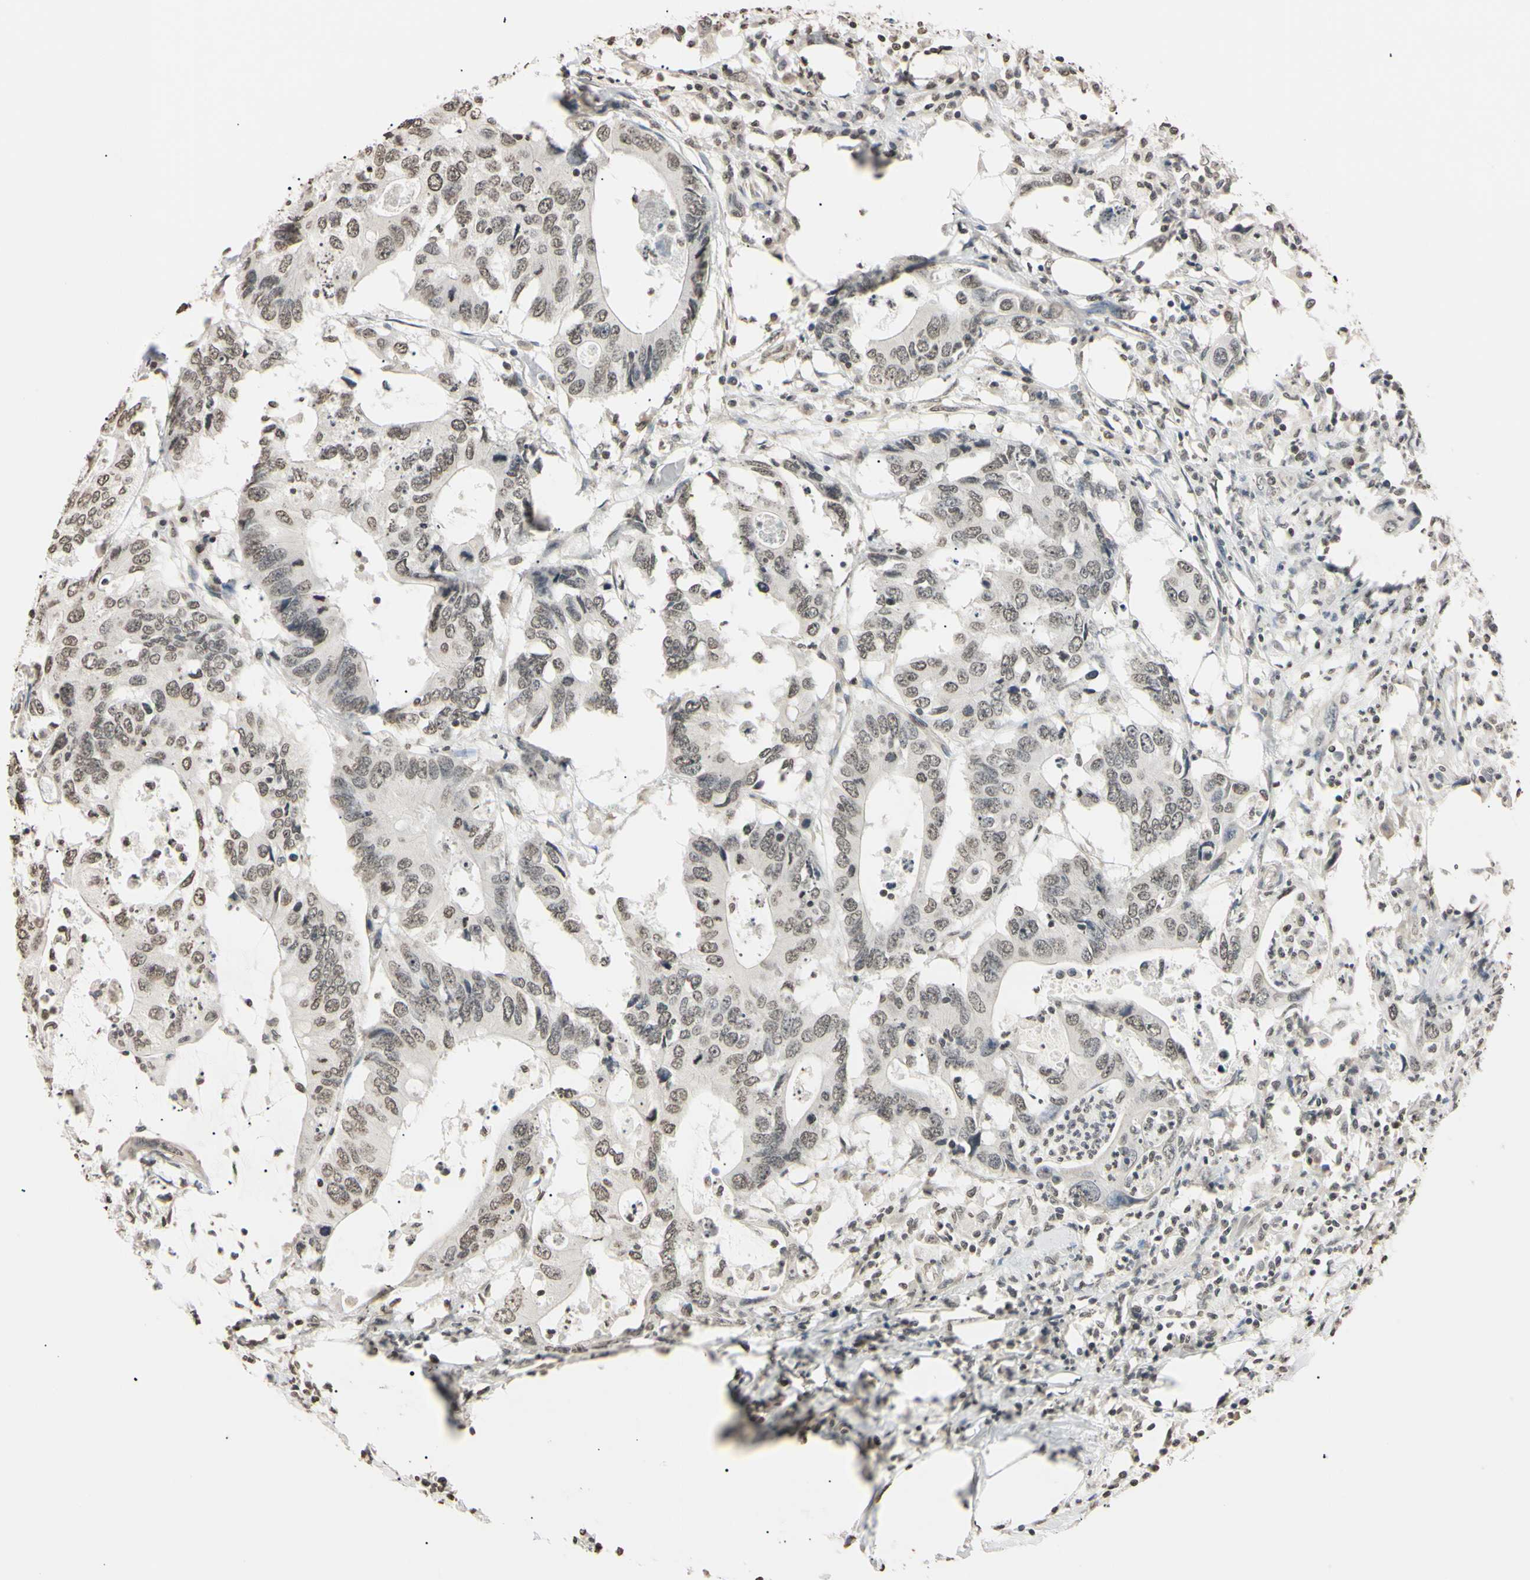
{"staining": {"intensity": "weak", "quantity": "25%-75%", "location": "nuclear"}, "tissue": "colorectal cancer", "cell_type": "Tumor cells", "image_type": "cancer", "snomed": [{"axis": "morphology", "description": "Adenocarcinoma, NOS"}, {"axis": "topography", "description": "Colon"}], "caption": "Protein staining reveals weak nuclear positivity in about 25%-75% of tumor cells in colorectal cancer. (DAB (3,3'-diaminobenzidine) IHC, brown staining for protein, blue staining for nuclei).", "gene": "CDC45", "patient": {"sex": "male", "age": 71}}